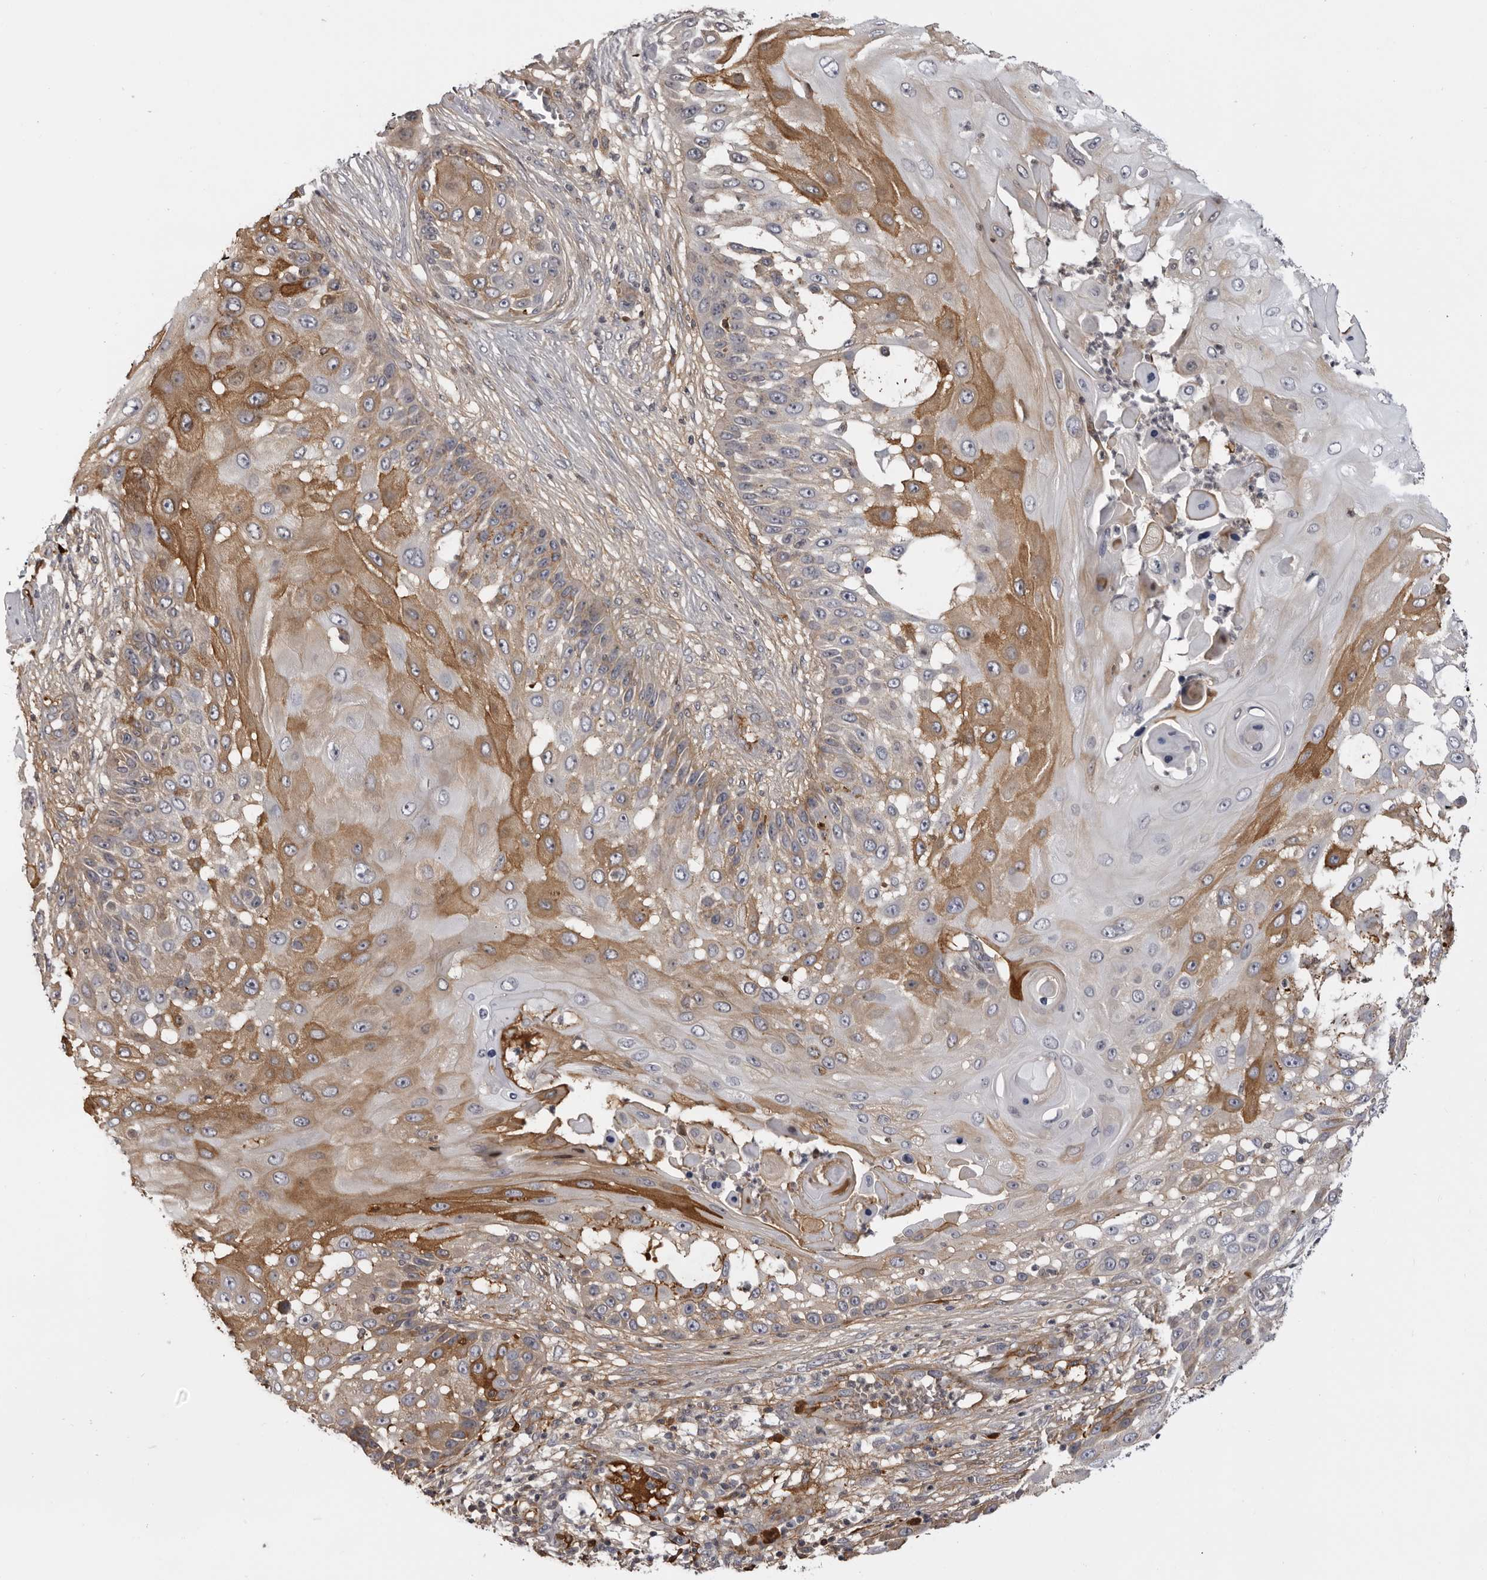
{"staining": {"intensity": "moderate", "quantity": "<25%", "location": "cytoplasmic/membranous"}, "tissue": "skin cancer", "cell_type": "Tumor cells", "image_type": "cancer", "snomed": [{"axis": "morphology", "description": "Squamous cell carcinoma, NOS"}, {"axis": "topography", "description": "Skin"}], "caption": "A brown stain labels moderate cytoplasmic/membranous staining of a protein in human squamous cell carcinoma (skin) tumor cells.", "gene": "PLEKHF2", "patient": {"sex": "female", "age": 44}}